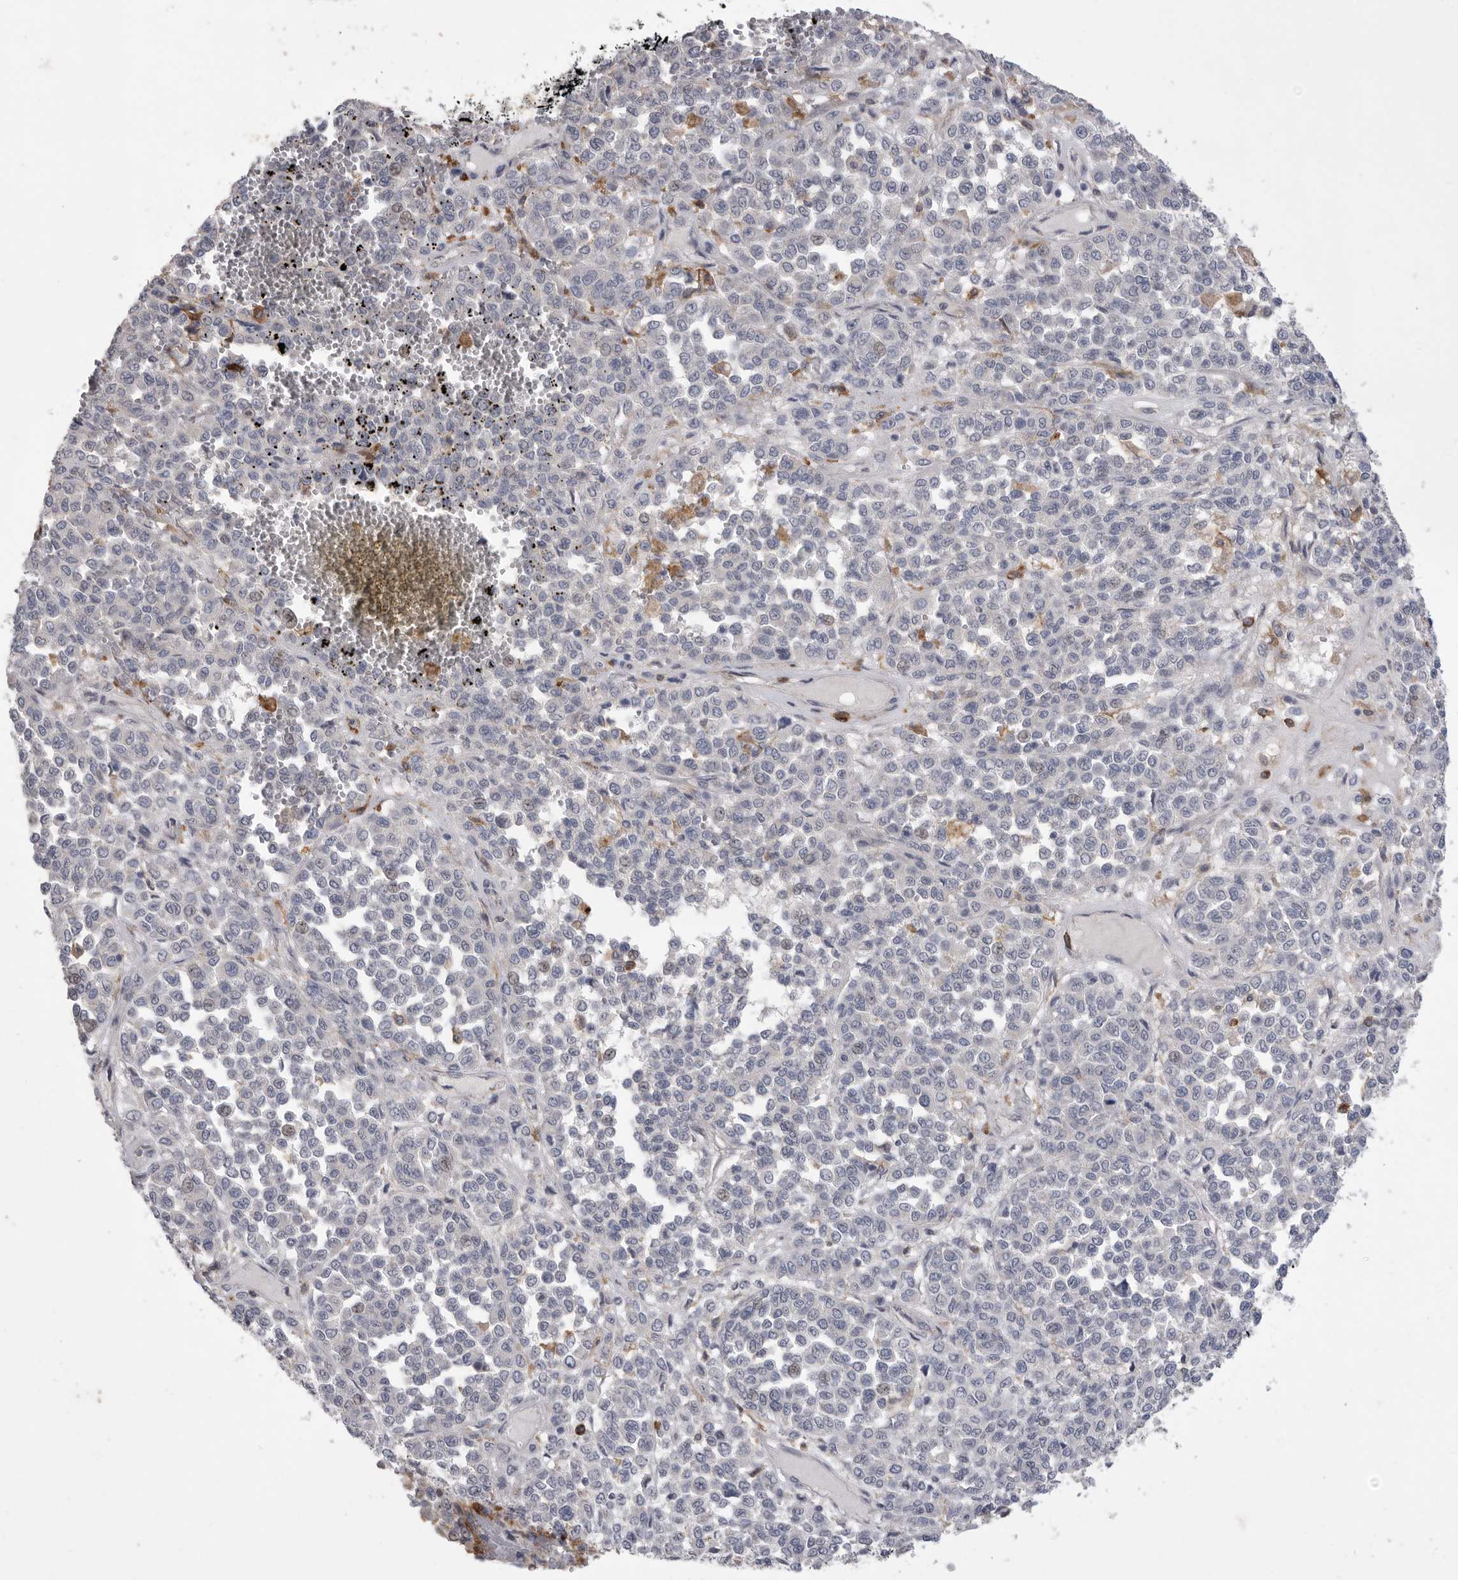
{"staining": {"intensity": "negative", "quantity": "none", "location": "none"}, "tissue": "melanoma", "cell_type": "Tumor cells", "image_type": "cancer", "snomed": [{"axis": "morphology", "description": "Malignant melanoma, Metastatic site"}, {"axis": "topography", "description": "Pancreas"}], "caption": "Protein analysis of malignant melanoma (metastatic site) displays no significant positivity in tumor cells.", "gene": "SIGLEC10", "patient": {"sex": "female", "age": 30}}